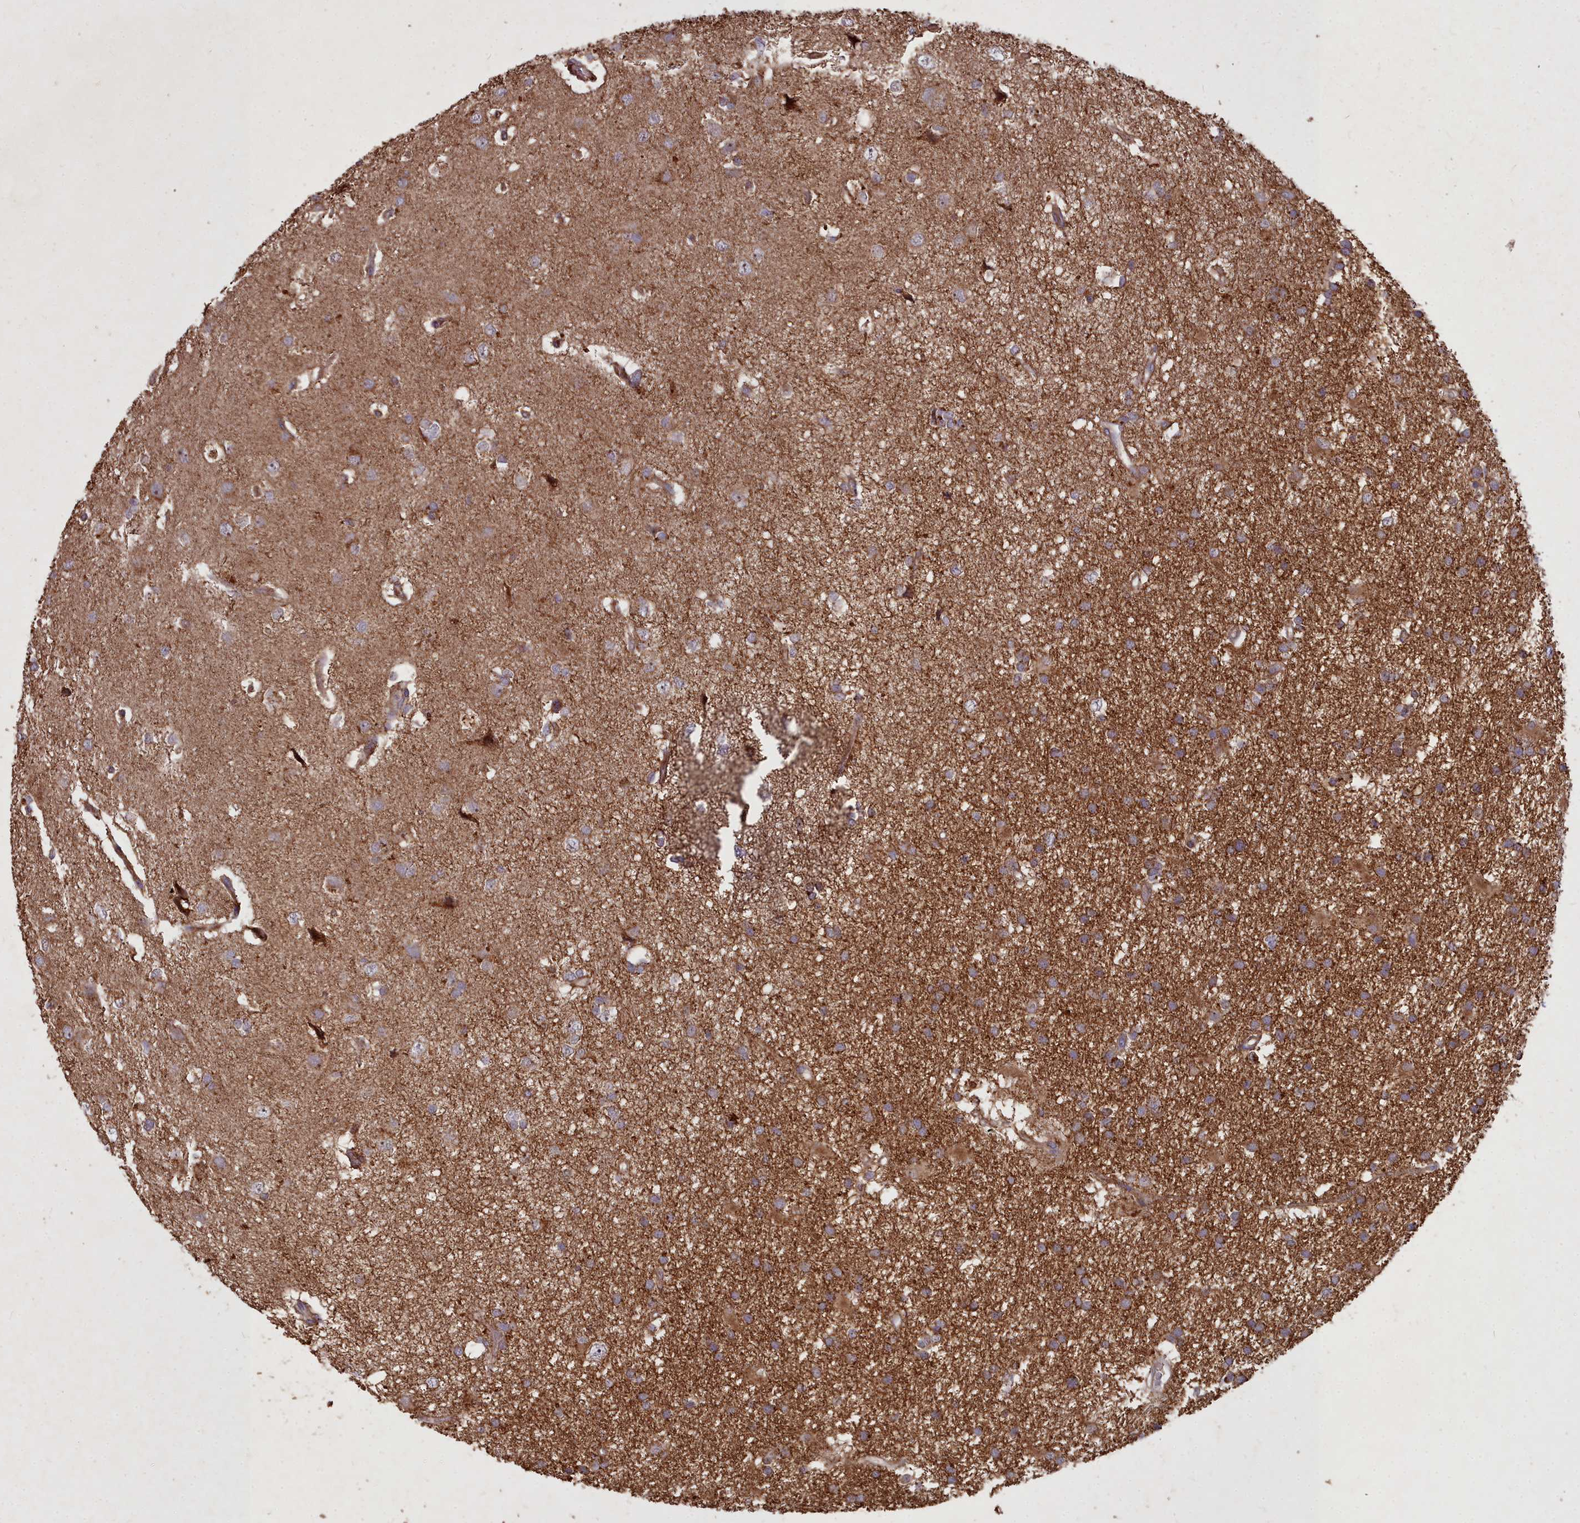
{"staining": {"intensity": "moderate", "quantity": ">75%", "location": "cytoplasmic/membranous"}, "tissue": "glioma", "cell_type": "Tumor cells", "image_type": "cancer", "snomed": [{"axis": "morphology", "description": "Glioma, malignant, High grade"}, {"axis": "topography", "description": "Brain"}], "caption": "Immunohistochemical staining of human malignant glioma (high-grade) displays moderate cytoplasmic/membranous protein staining in approximately >75% of tumor cells.", "gene": "COX11", "patient": {"sex": "male", "age": 77}}